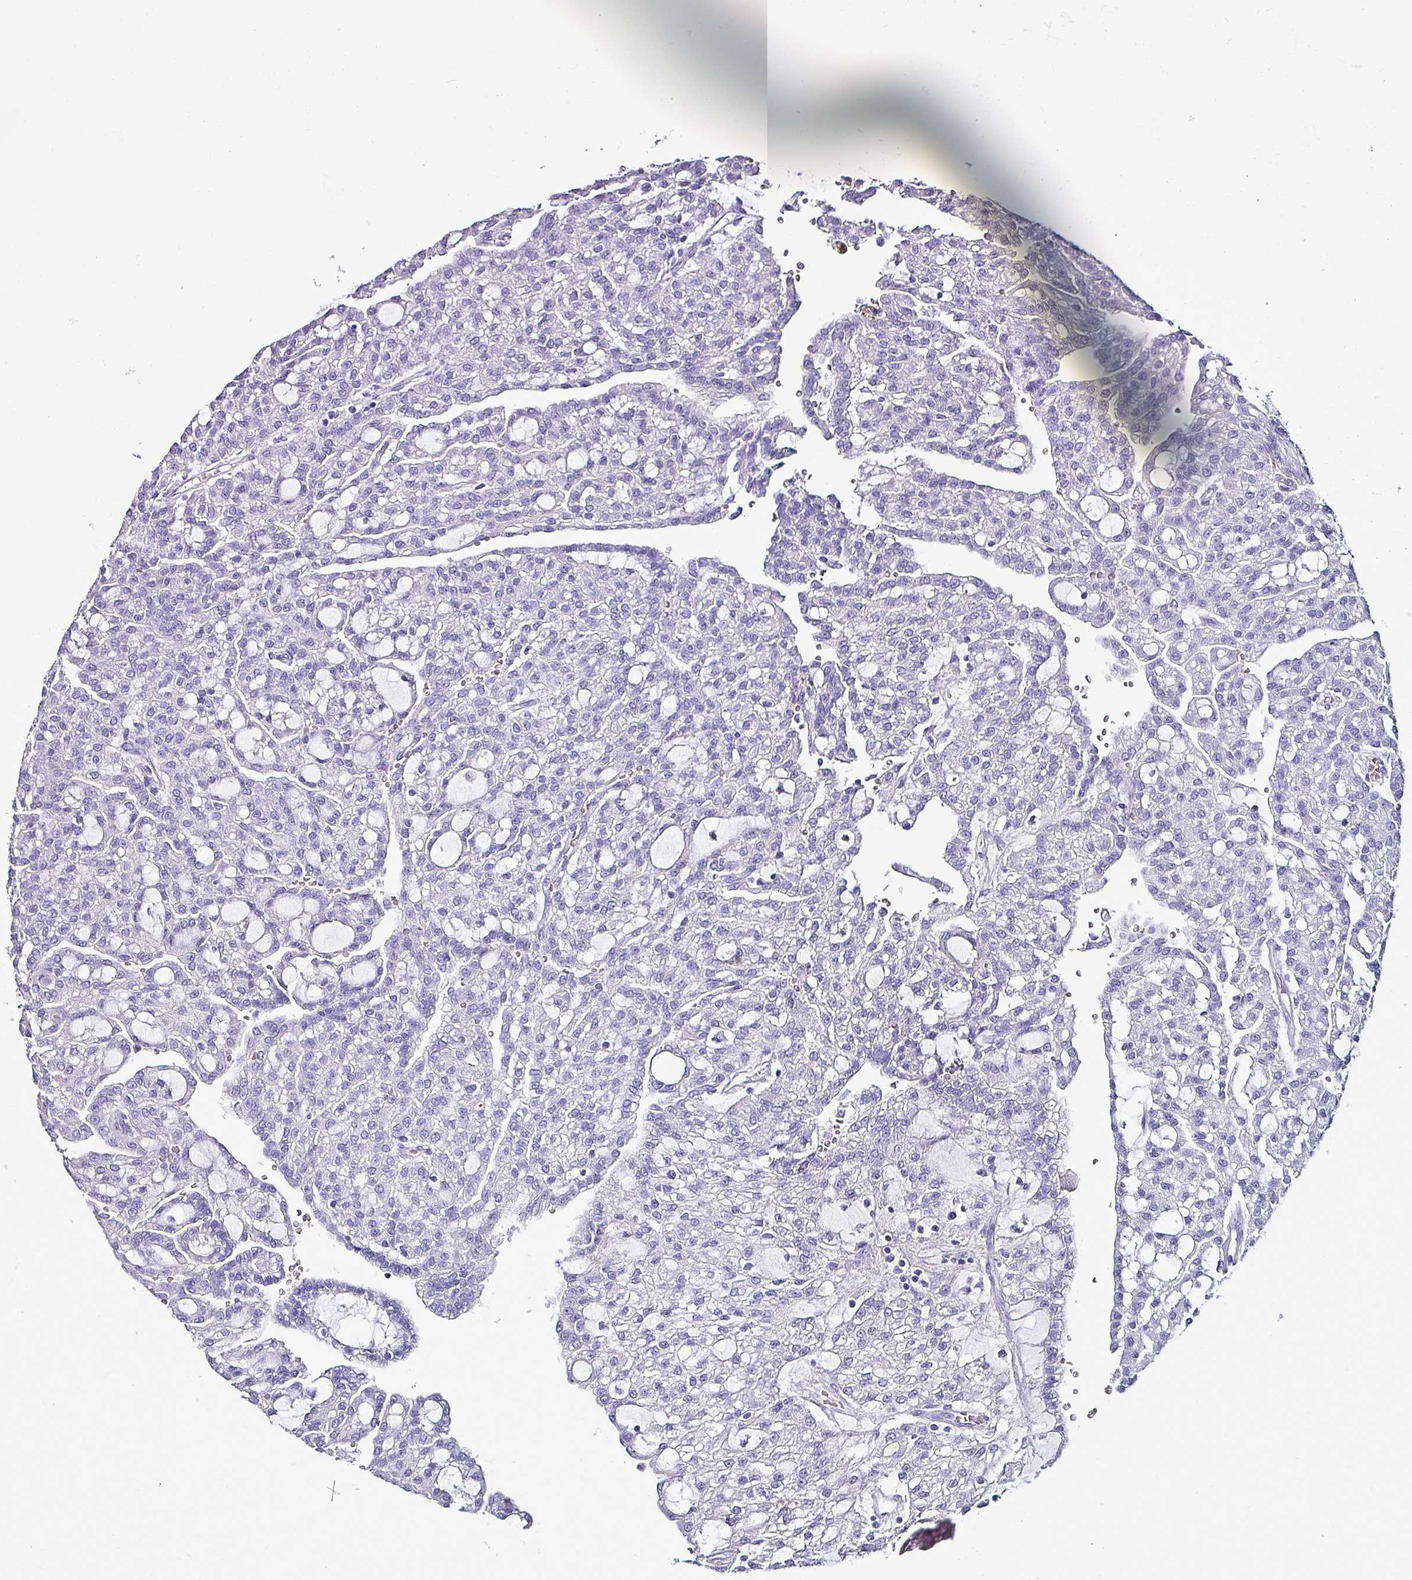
{"staining": {"intensity": "negative", "quantity": "none", "location": "none"}, "tissue": "renal cancer", "cell_type": "Tumor cells", "image_type": "cancer", "snomed": [{"axis": "morphology", "description": "Adenocarcinoma, NOS"}, {"axis": "topography", "description": "Kidney"}], "caption": "An immunohistochemistry photomicrograph of renal adenocarcinoma is shown. There is no staining in tumor cells of renal adenocarcinoma.", "gene": "KRT6C", "patient": {"sex": "male", "age": 63}}